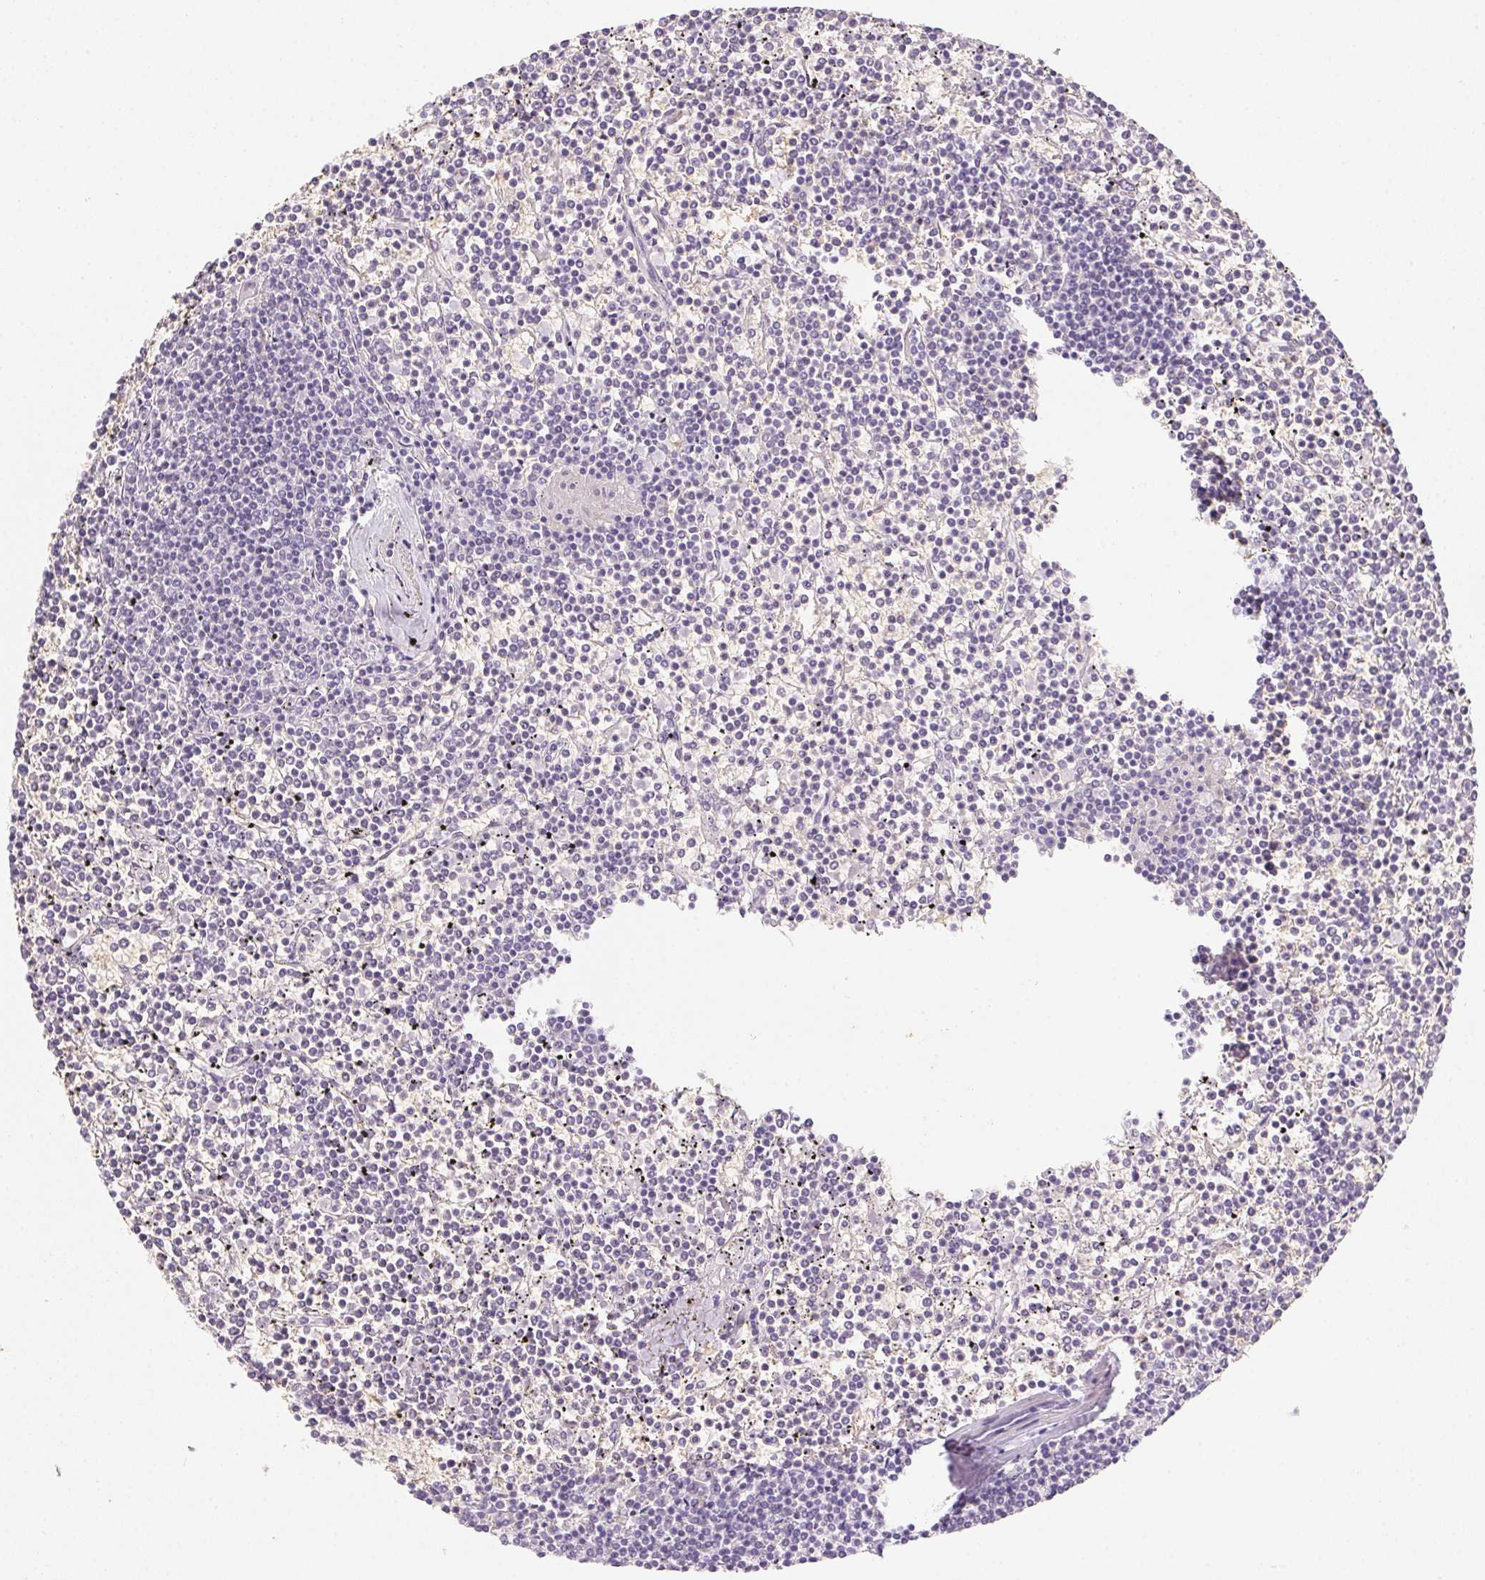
{"staining": {"intensity": "negative", "quantity": "none", "location": "none"}, "tissue": "lymphoma", "cell_type": "Tumor cells", "image_type": "cancer", "snomed": [{"axis": "morphology", "description": "Malignant lymphoma, non-Hodgkin's type, Low grade"}, {"axis": "topography", "description": "Spleen"}], "caption": "Protein analysis of malignant lymphoma, non-Hodgkin's type (low-grade) exhibits no significant staining in tumor cells.", "gene": "DCD", "patient": {"sex": "female", "age": 19}}